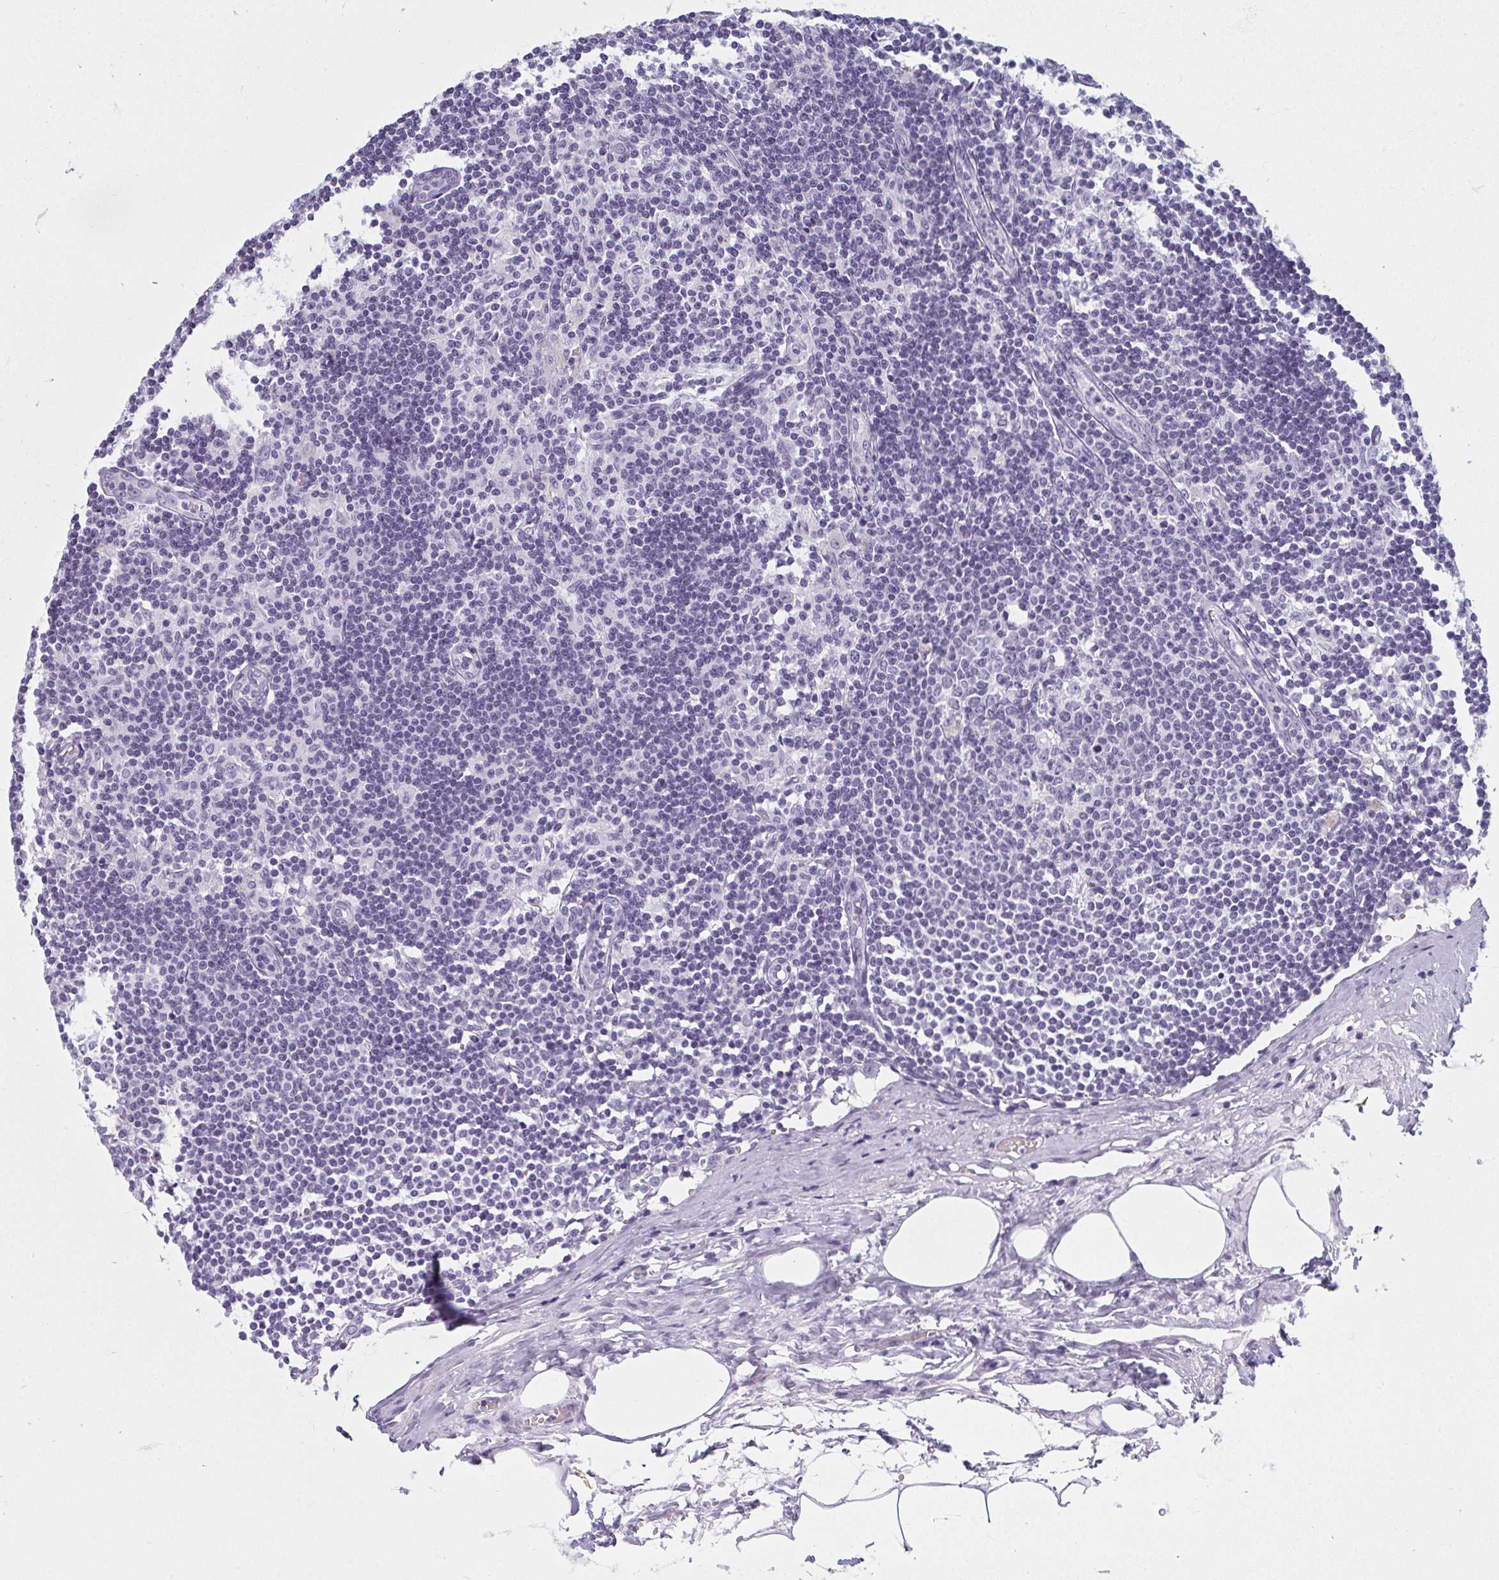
{"staining": {"intensity": "negative", "quantity": "none", "location": "none"}, "tissue": "lymph node", "cell_type": "Germinal center cells", "image_type": "normal", "snomed": [{"axis": "morphology", "description": "Normal tissue, NOS"}, {"axis": "topography", "description": "Lymph node"}], "caption": "Immunohistochemistry image of unremarkable lymph node stained for a protein (brown), which reveals no expression in germinal center cells.", "gene": "MOBP", "patient": {"sex": "female", "age": 69}}